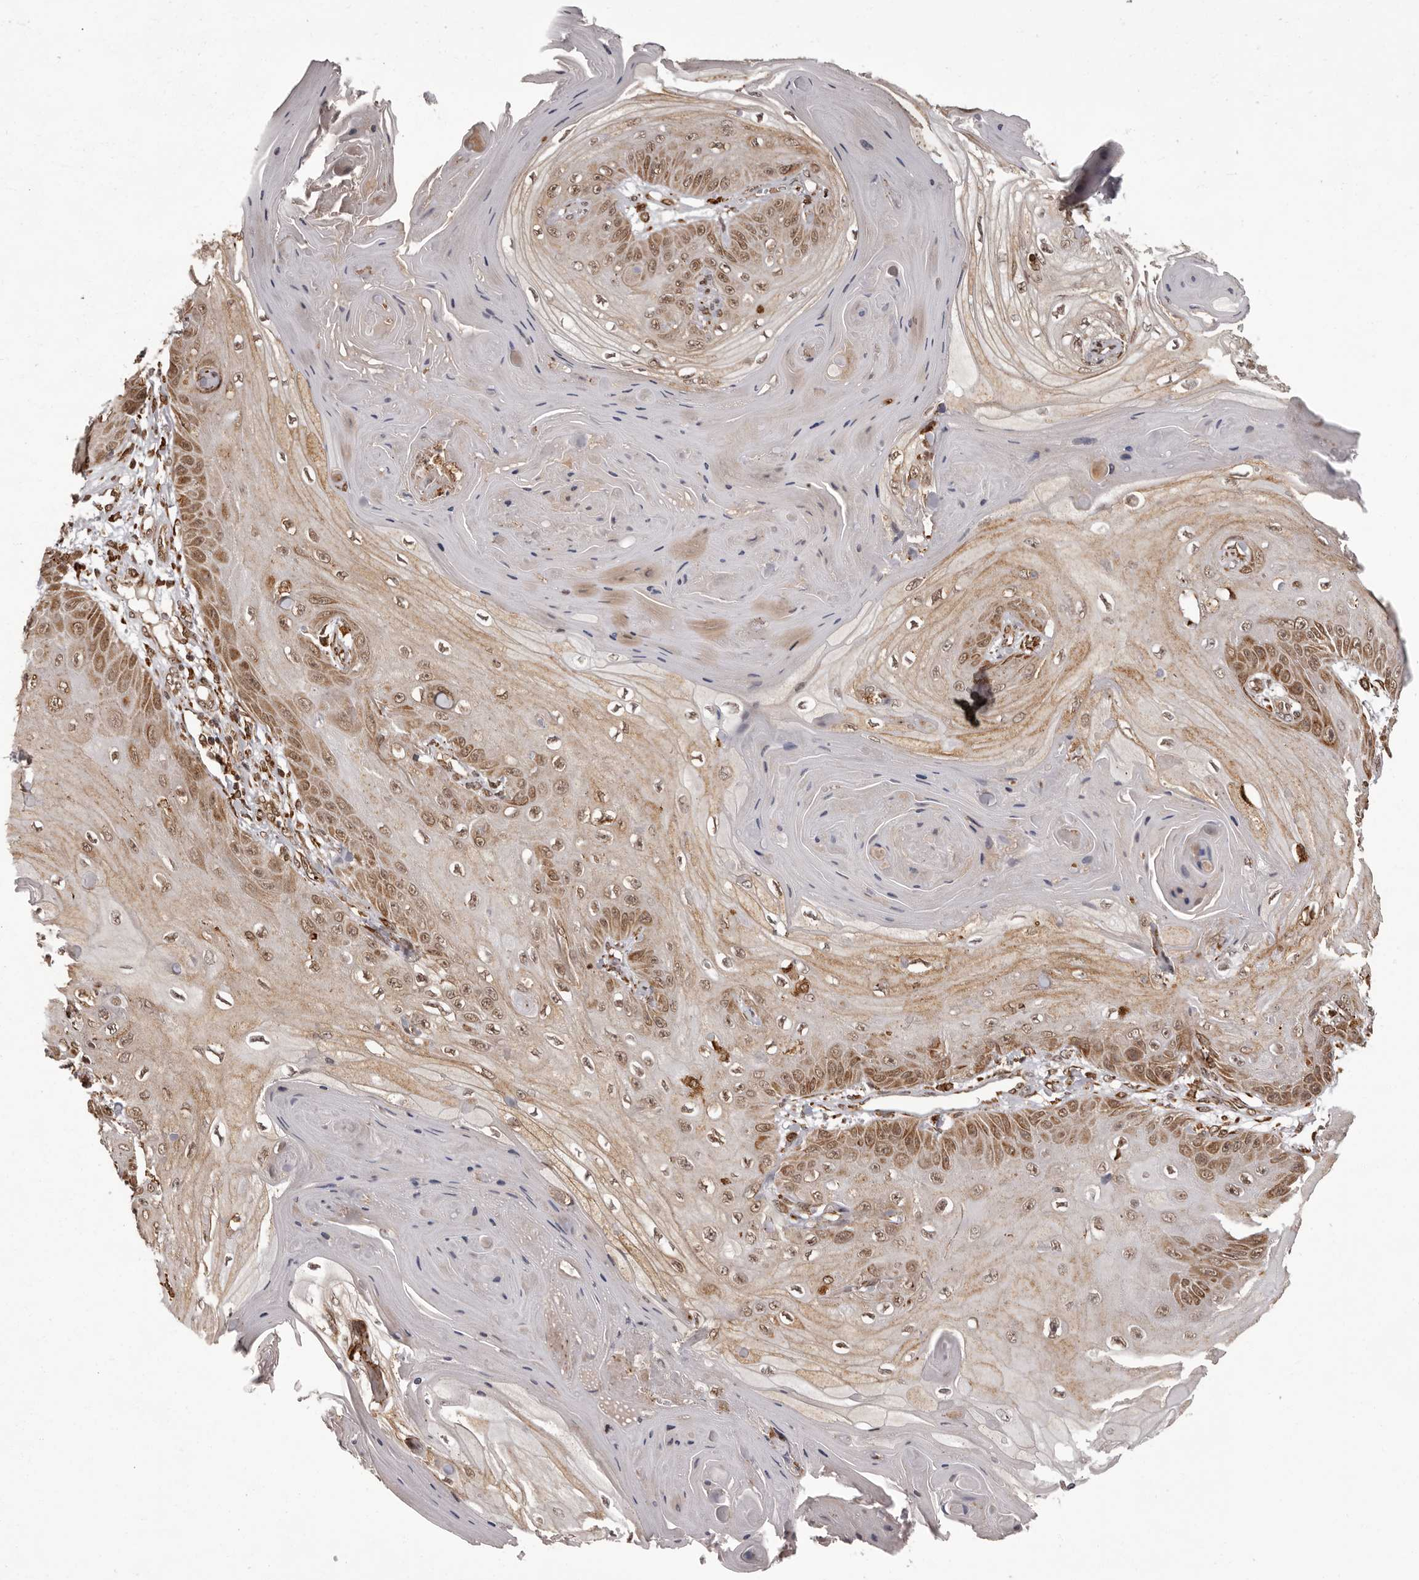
{"staining": {"intensity": "moderate", "quantity": ">75%", "location": "cytoplasmic/membranous,nuclear"}, "tissue": "skin cancer", "cell_type": "Tumor cells", "image_type": "cancer", "snomed": [{"axis": "morphology", "description": "Squamous cell carcinoma, NOS"}, {"axis": "topography", "description": "Skin"}], "caption": "Tumor cells demonstrate medium levels of moderate cytoplasmic/membranous and nuclear positivity in approximately >75% of cells in human squamous cell carcinoma (skin).", "gene": "IL32", "patient": {"sex": "male", "age": 74}}